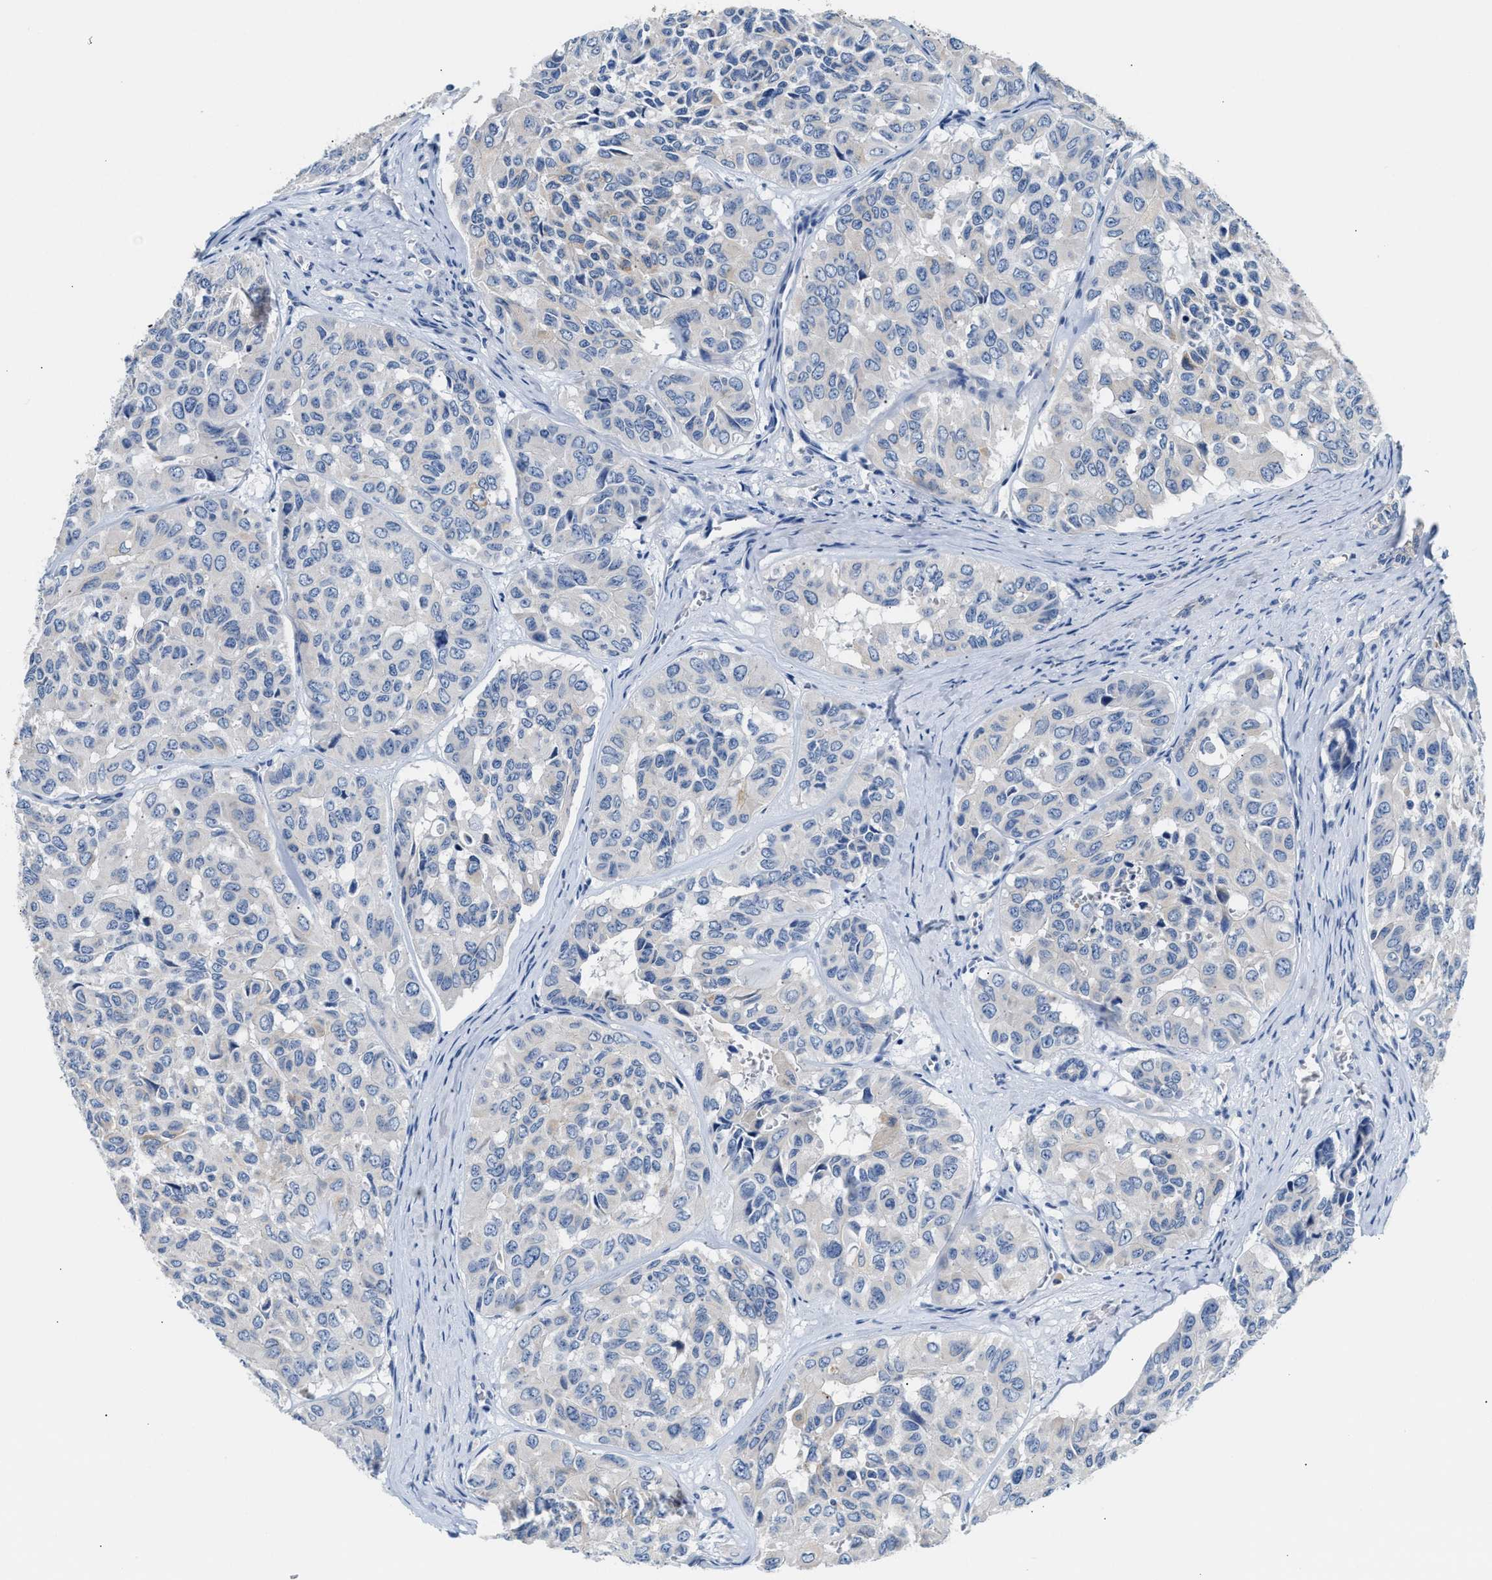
{"staining": {"intensity": "negative", "quantity": "none", "location": "none"}, "tissue": "head and neck cancer", "cell_type": "Tumor cells", "image_type": "cancer", "snomed": [{"axis": "morphology", "description": "Adenocarcinoma, NOS"}, {"axis": "topography", "description": "Salivary gland, NOS"}, {"axis": "topography", "description": "Head-Neck"}], "caption": "A histopathology image of human head and neck cancer is negative for staining in tumor cells.", "gene": "TUT7", "patient": {"sex": "female", "age": 76}}